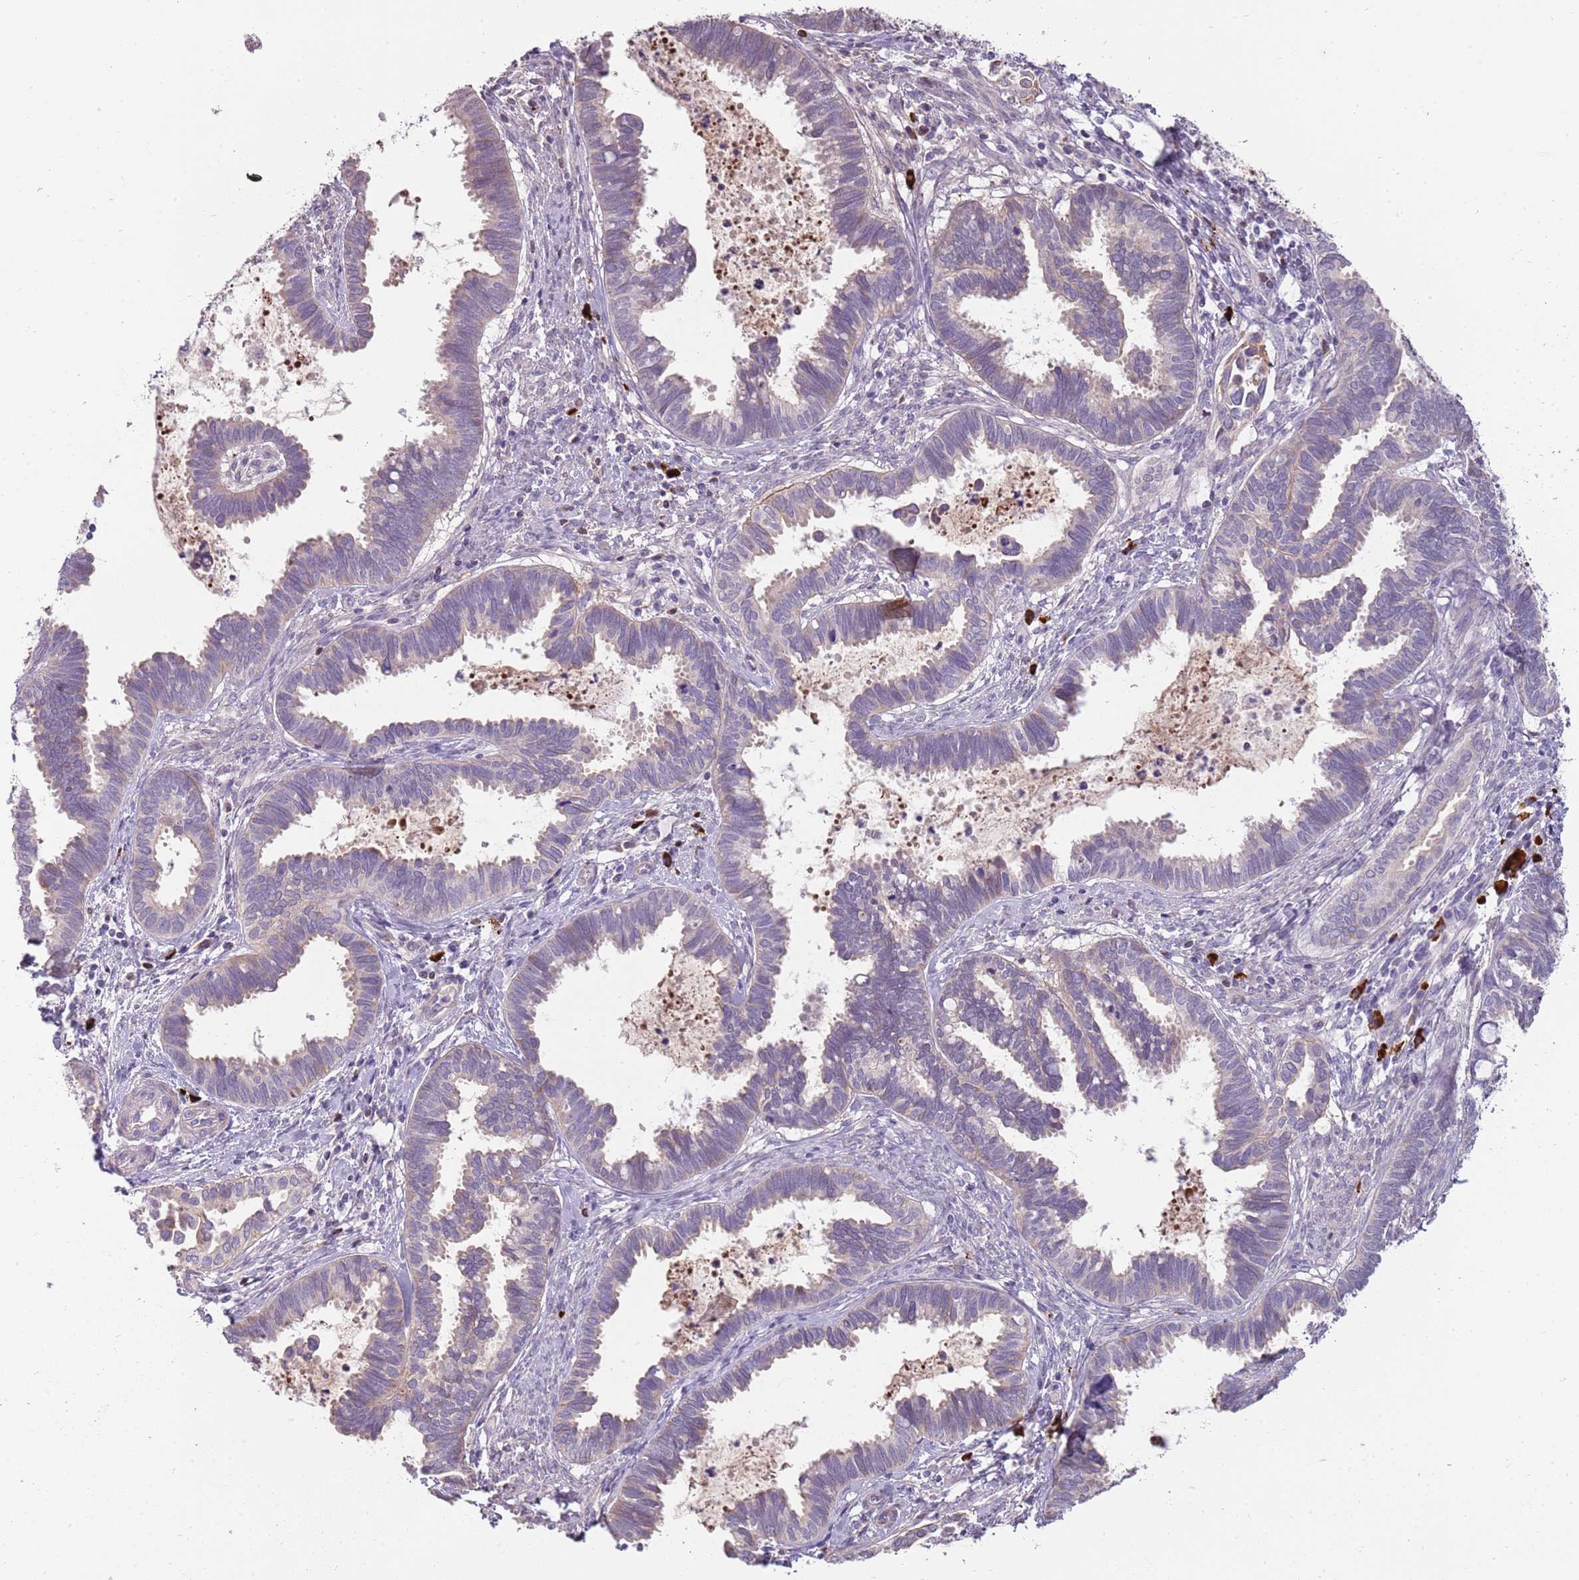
{"staining": {"intensity": "weak", "quantity": "<25%", "location": "cytoplasmic/membranous"}, "tissue": "cervical cancer", "cell_type": "Tumor cells", "image_type": "cancer", "snomed": [{"axis": "morphology", "description": "Adenocarcinoma, NOS"}, {"axis": "topography", "description": "Cervix"}], "caption": "The photomicrograph demonstrates no significant staining in tumor cells of adenocarcinoma (cervical).", "gene": "MCUB", "patient": {"sex": "female", "age": 37}}